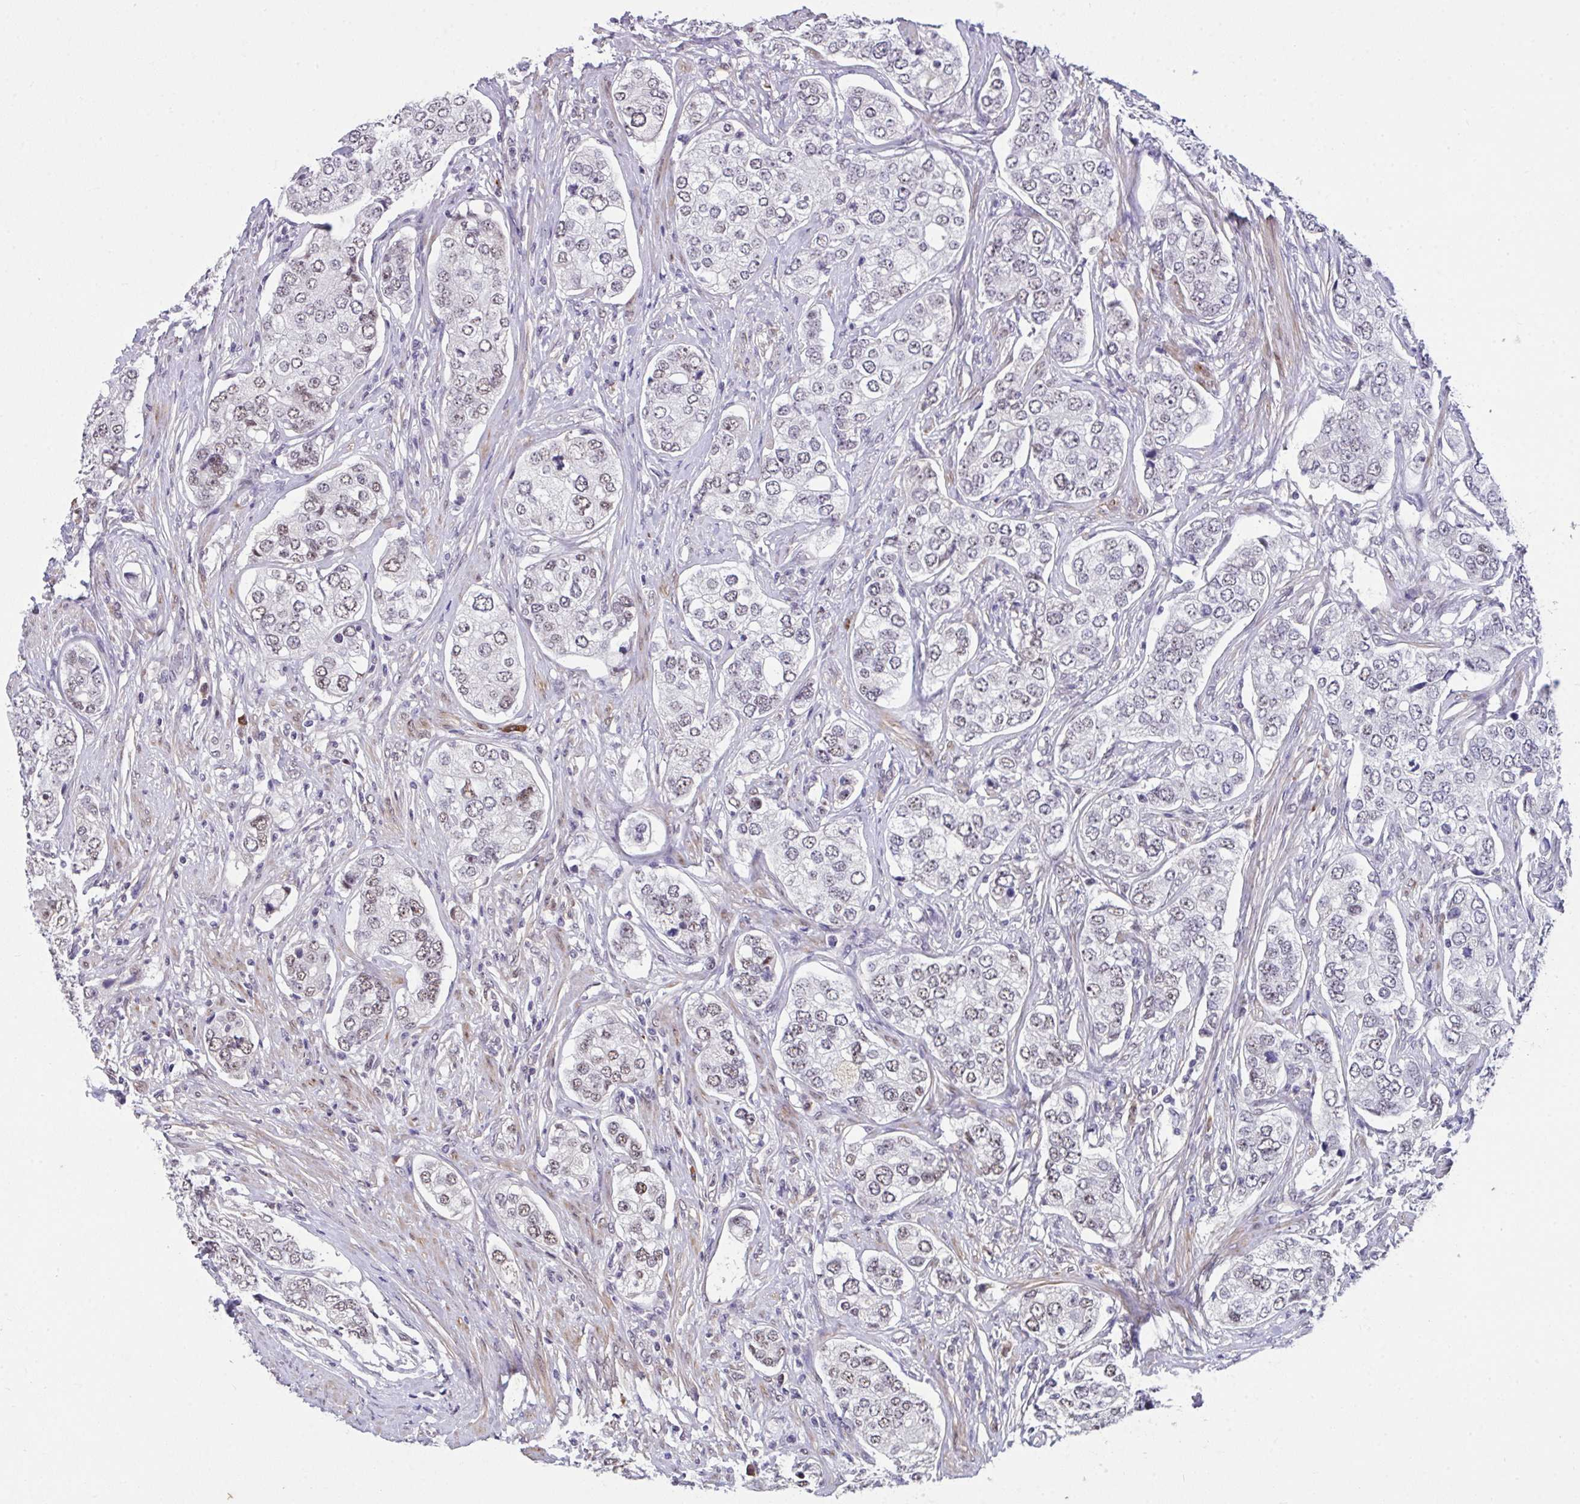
{"staining": {"intensity": "weak", "quantity": "<25%", "location": "nuclear"}, "tissue": "prostate cancer", "cell_type": "Tumor cells", "image_type": "cancer", "snomed": [{"axis": "morphology", "description": "Adenocarcinoma, High grade"}, {"axis": "topography", "description": "Prostate"}], "caption": "Immunohistochemistry micrograph of human prostate cancer stained for a protein (brown), which reveals no staining in tumor cells.", "gene": "RBBP6", "patient": {"sex": "male", "age": 60}}